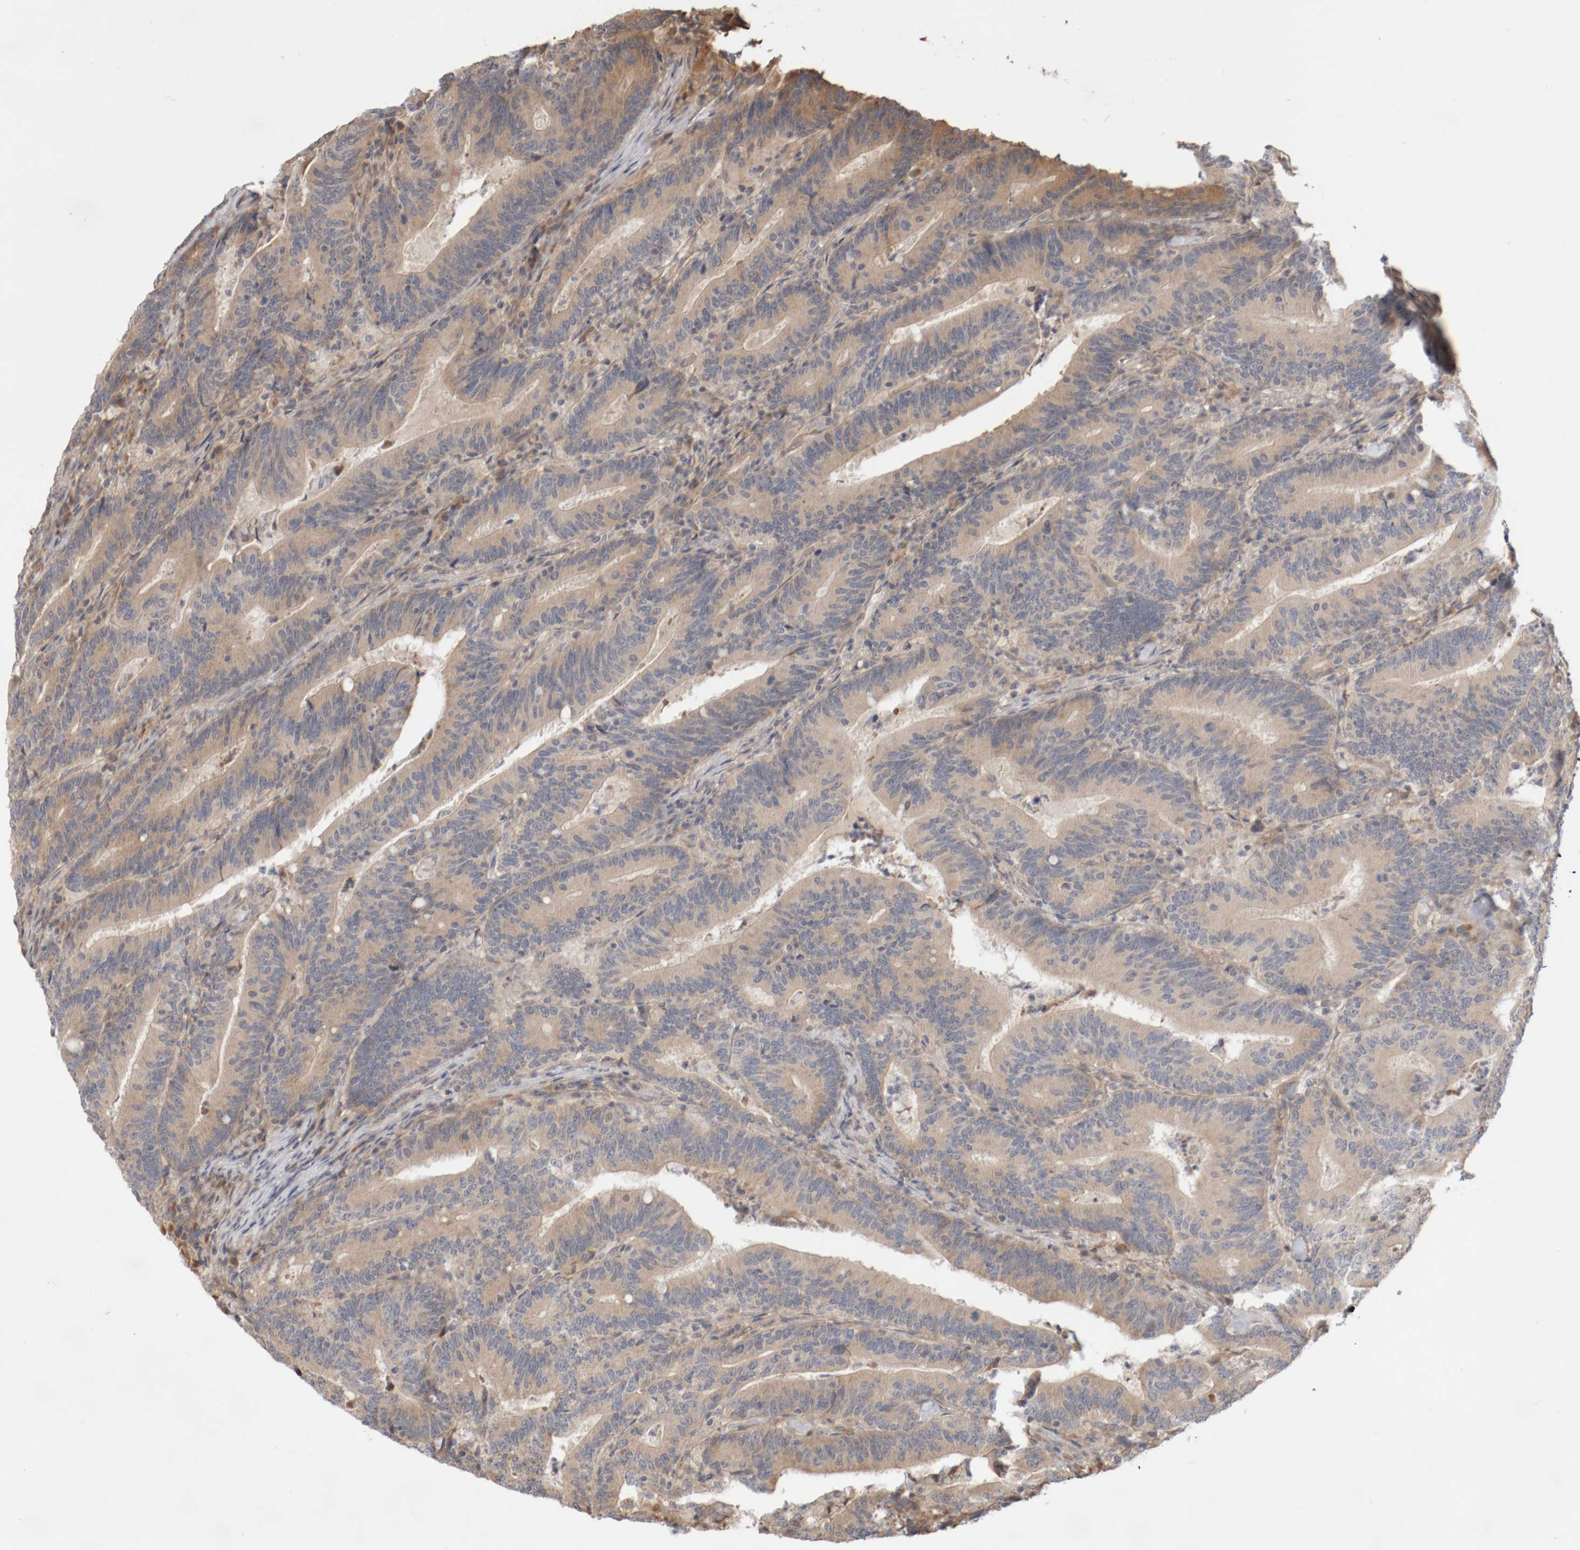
{"staining": {"intensity": "weak", "quantity": ">75%", "location": "cytoplasmic/membranous"}, "tissue": "colorectal cancer", "cell_type": "Tumor cells", "image_type": "cancer", "snomed": [{"axis": "morphology", "description": "Adenocarcinoma, NOS"}, {"axis": "topography", "description": "Colon"}], "caption": "This is a photomicrograph of immunohistochemistry (IHC) staining of colorectal cancer (adenocarcinoma), which shows weak staining in the cytoplasmic/membranous of tumor cells.", "gene": "DPH7", "patient": {"sex": "female", "age": 66}}